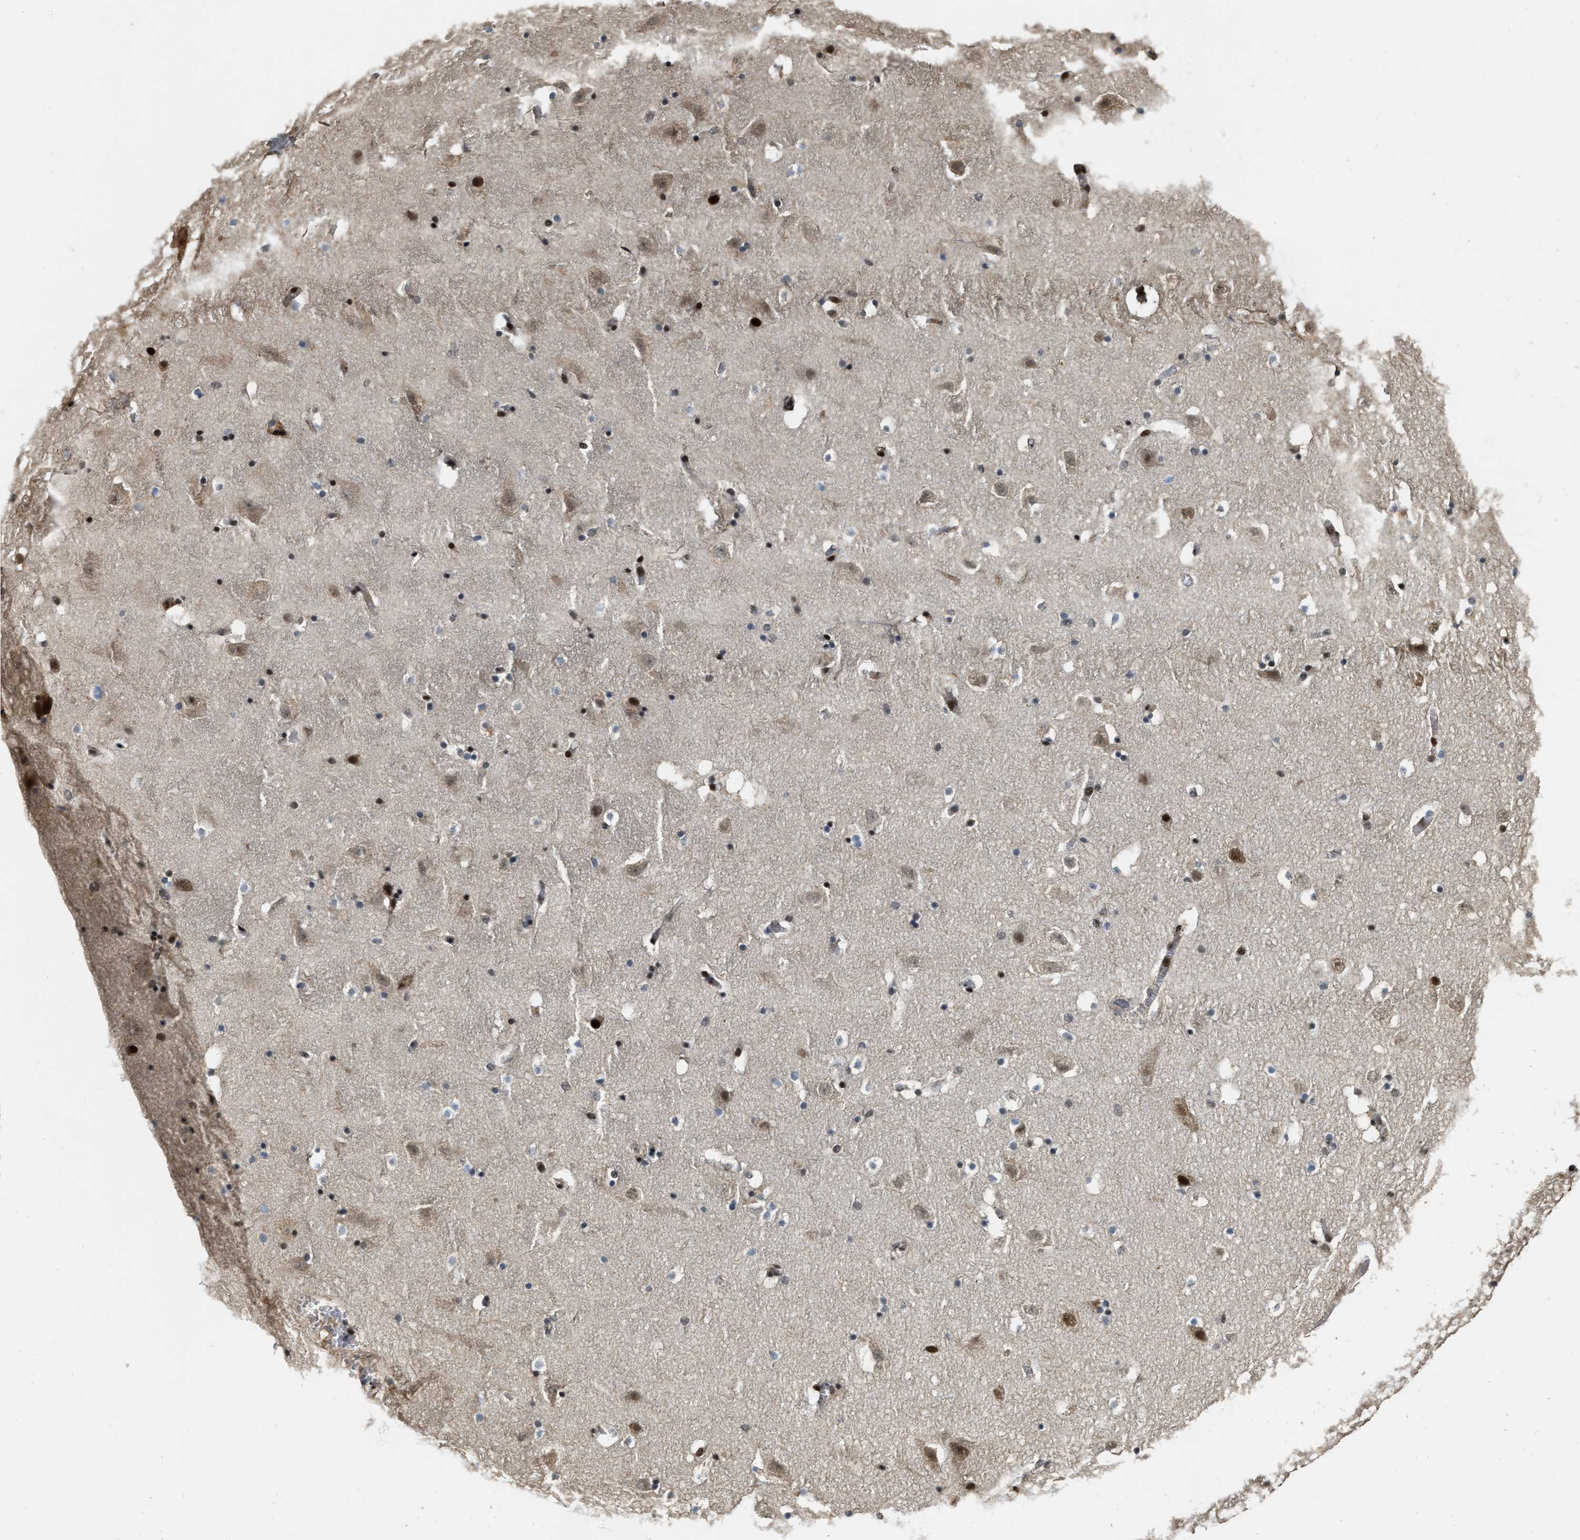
{"staining": {"intensity": "strong", "quantity": "<25%", "location": "nuclear"}, "tissue": "hippocampus", "cell_type": "Glial cells", "image_type": "normal", "snomed": [{"axis": "morphology", "description": "Normal tissue, NOS"}, {"axis": "topography", "description": "Hippocampus"}], "caption": "Brown immunohistochemical staining in benign hippocampus exhibits strong nuclear positivity in about <25% of glial cells.", "gene": "SERTAD2", "patient": {"sex": "male", "age": 45}}